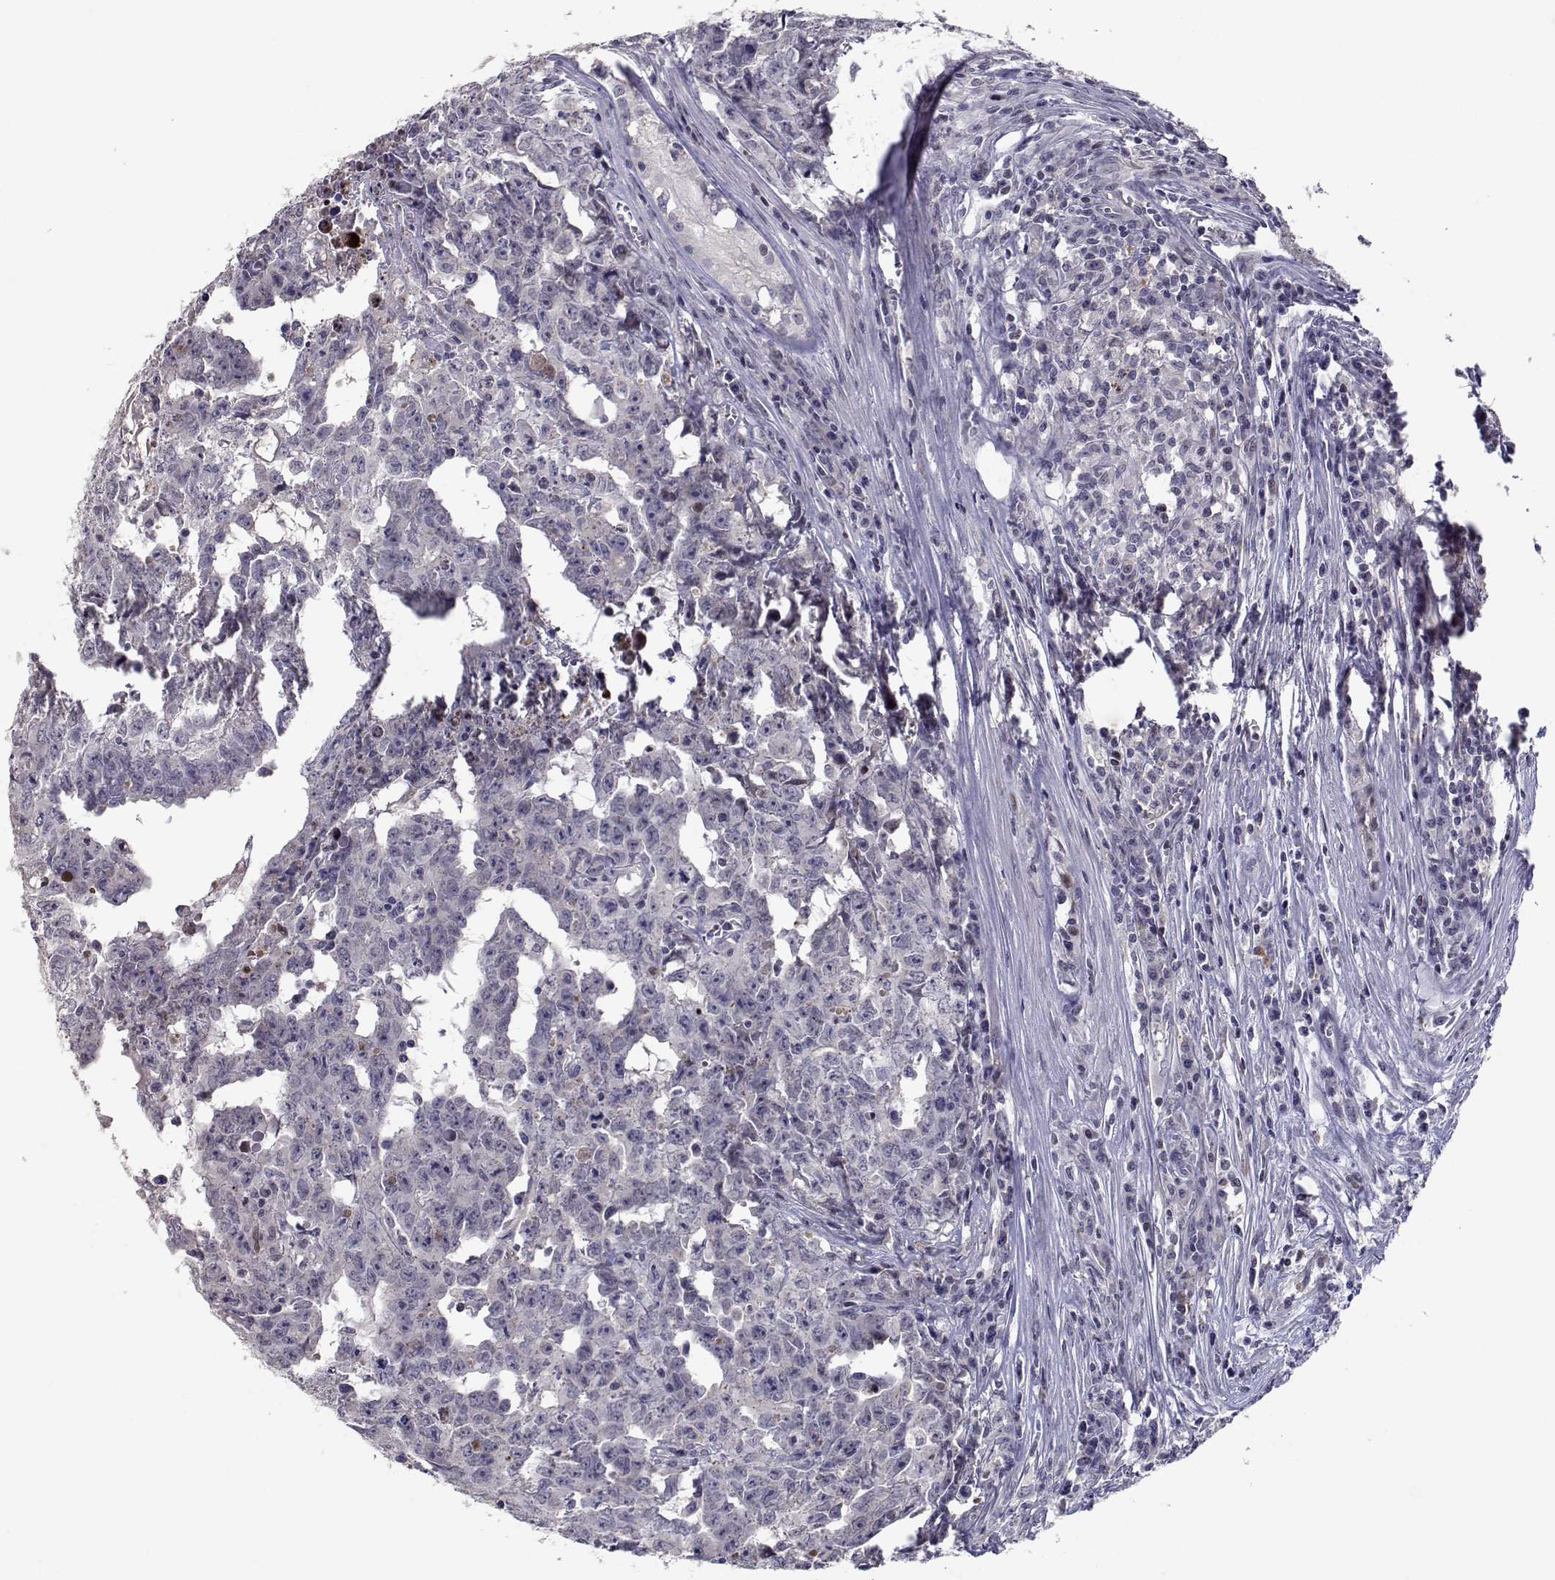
{"staining": {"intensity": "negative", "quantity": "none", "location": "none"}, "tissue": "testis cancer", "cell_type": "Tumor cells", "image_type": "cancer", "snomed": [{"axis": "morphology", "description": "Carcinoma, Embryonal, NOS"}, {"axis": "topography", "description": "Testis"}], "caption": "DAB (3,3'-diaminobenzidine) immunohistochemical staining of embryonal carcinoma (testis) exhibits no significant staining in tumor cells.", "gene": "RBPJL", "patient": {"sex": "male", "age": 22}}